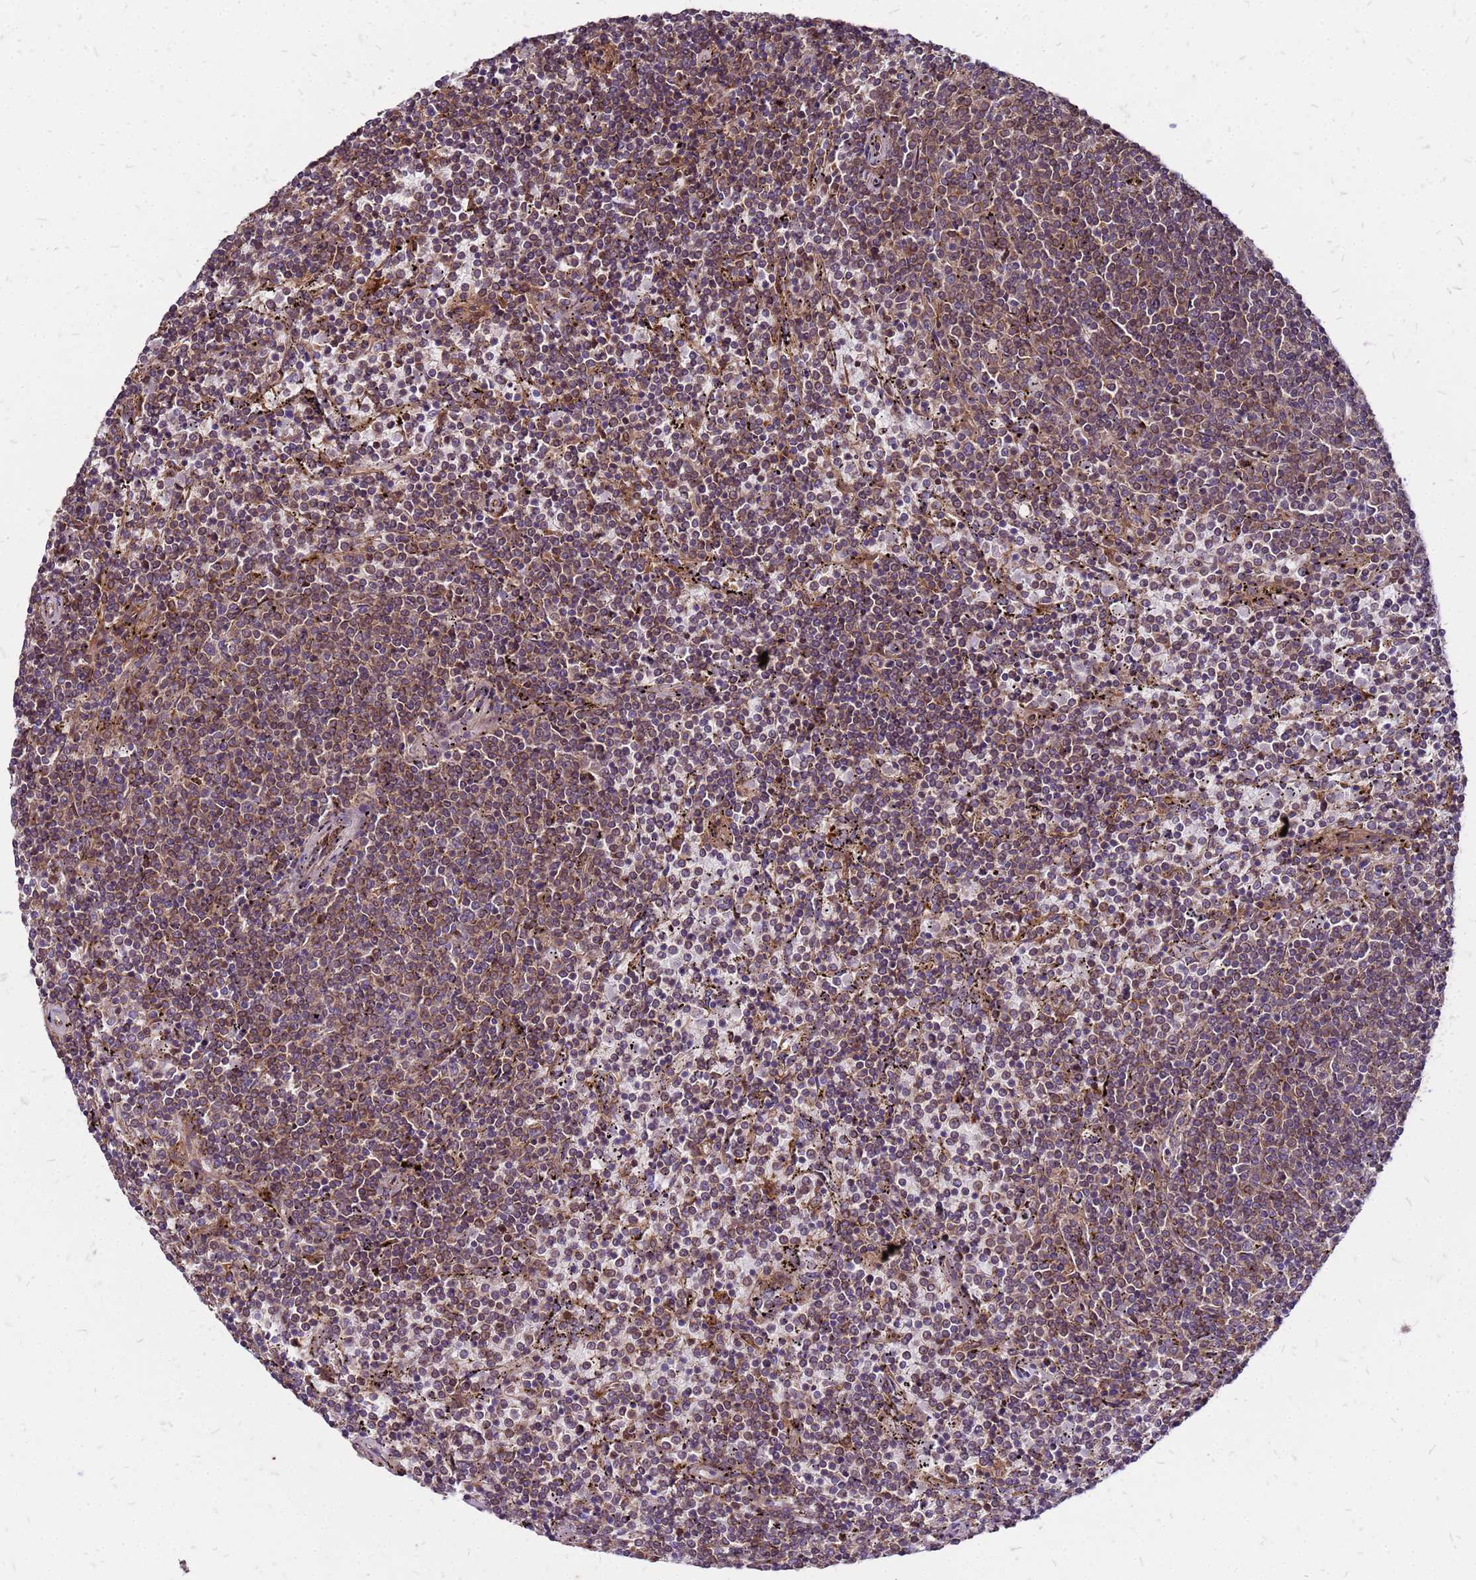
{"staining": {"intensity": "weak", "quantity": ">75%", "location": "cytoplasmic/membranous"}, "tissue": "lymphoma", "cell_type": "Tumor cells", "image_type": "cancer", "snomed": [{"axis": "morphology", "description": "Malignant lymphoma, non-Hodgkin's type, Low grade"}, {"axis": "topography", "description": "Spleen"}], "caption": "Approximately >75% of tumor cells in low-grade malignant lymphoma, non-Hodgkin's type reveal weak cytoplasmic/membranous protein positivity as visualized by brown immunohistochemical staining.", "gene": "CYBC1", "patient": {"sex": "female", "age": 50}}